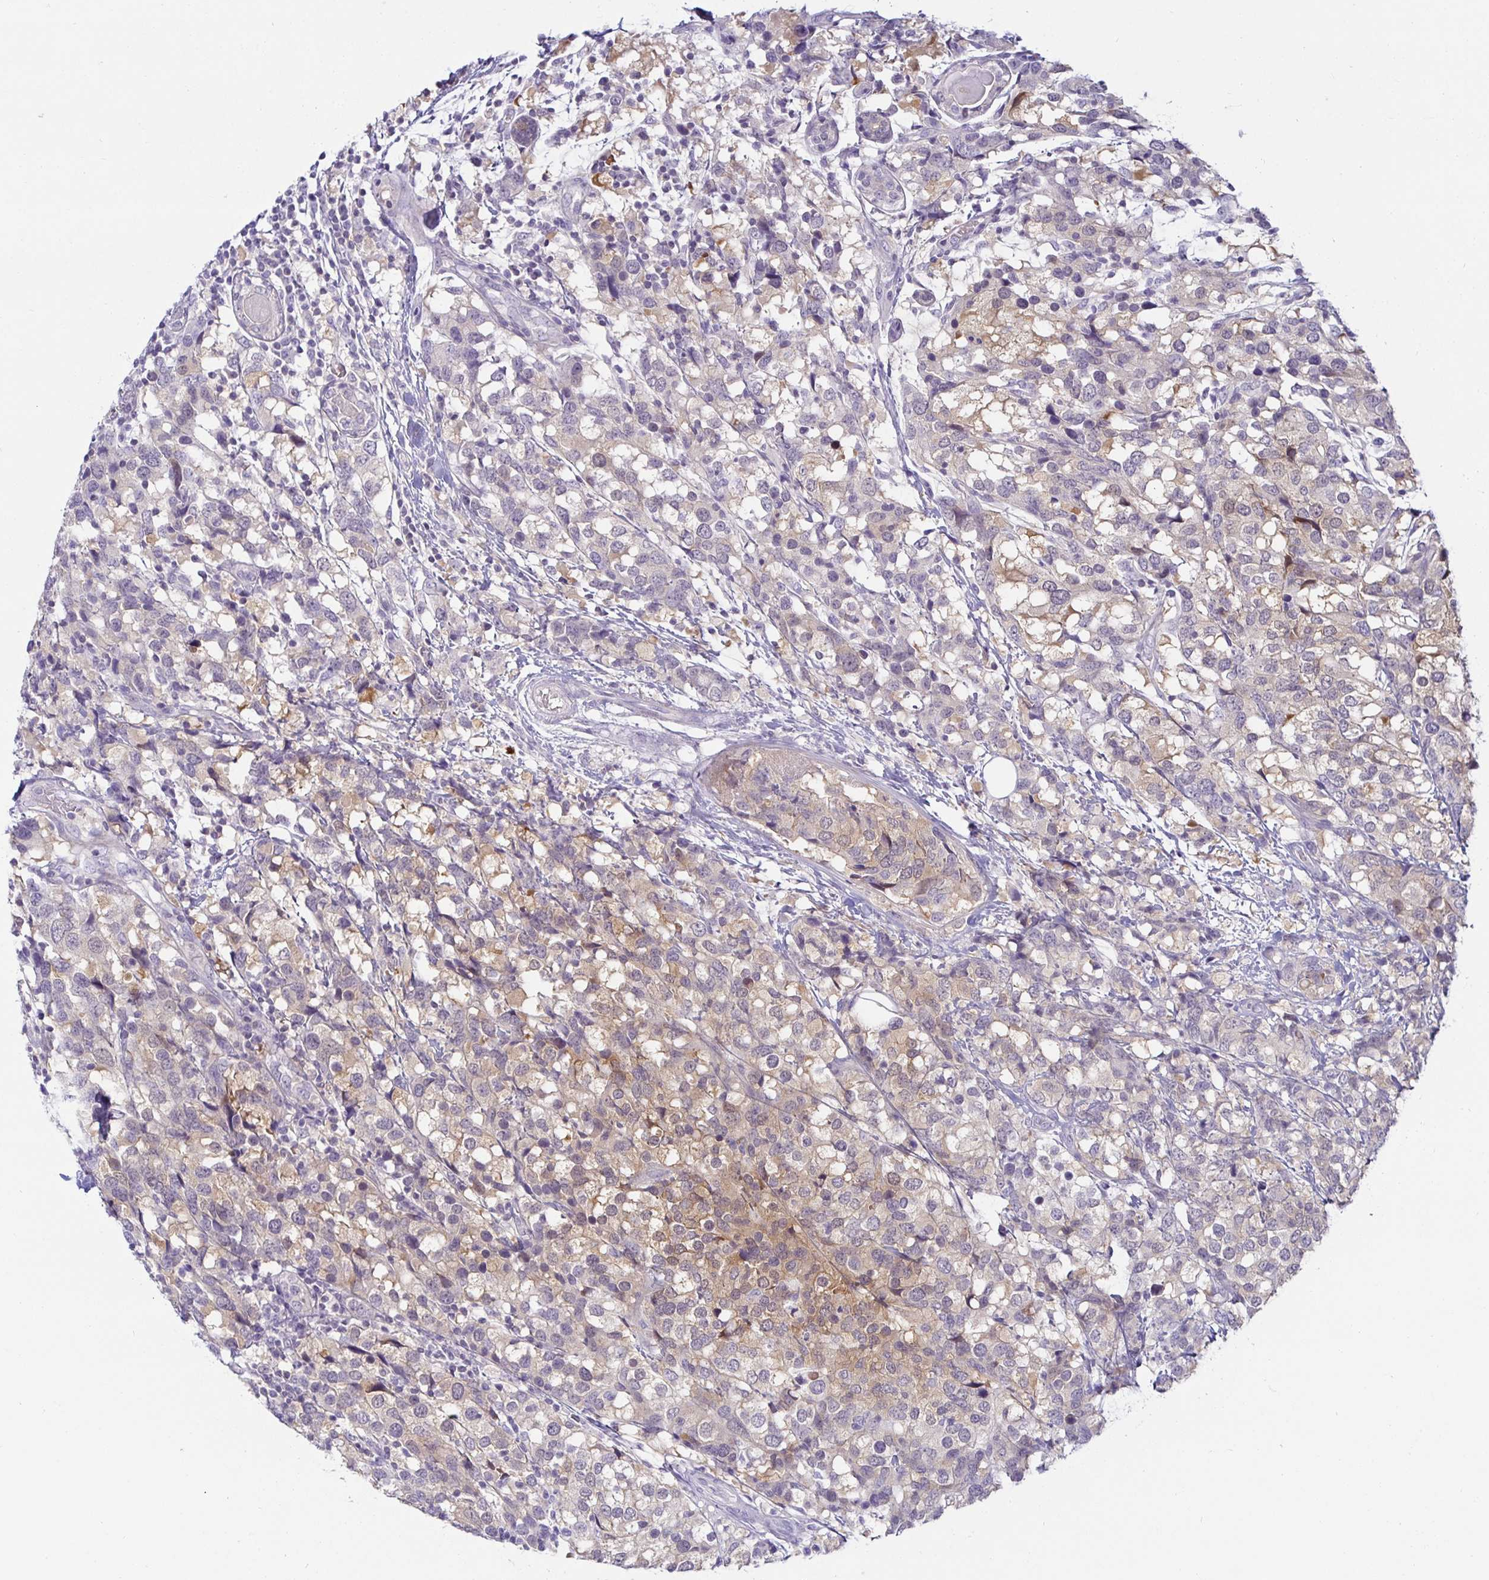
{"staining": {"intensity": "weak", "quantity": "<25%", "location": "cytoplasmic/membranous"}, "tissue": "breast cancer", "cell_type": "Tumor cells", "image_type": "cancer", "snomed": [{"axis": "morphology", "description": "Lobular carcinoma"}, {"axis": "topography", "description": "Breast"}], "caption": "Human breast lobular carcinoma stained for a protein using immunohistochemistry (IHC) displays no expression in tumor cells.", "gene": "MON2", "patient": {"sex": "female", "age": 59}}